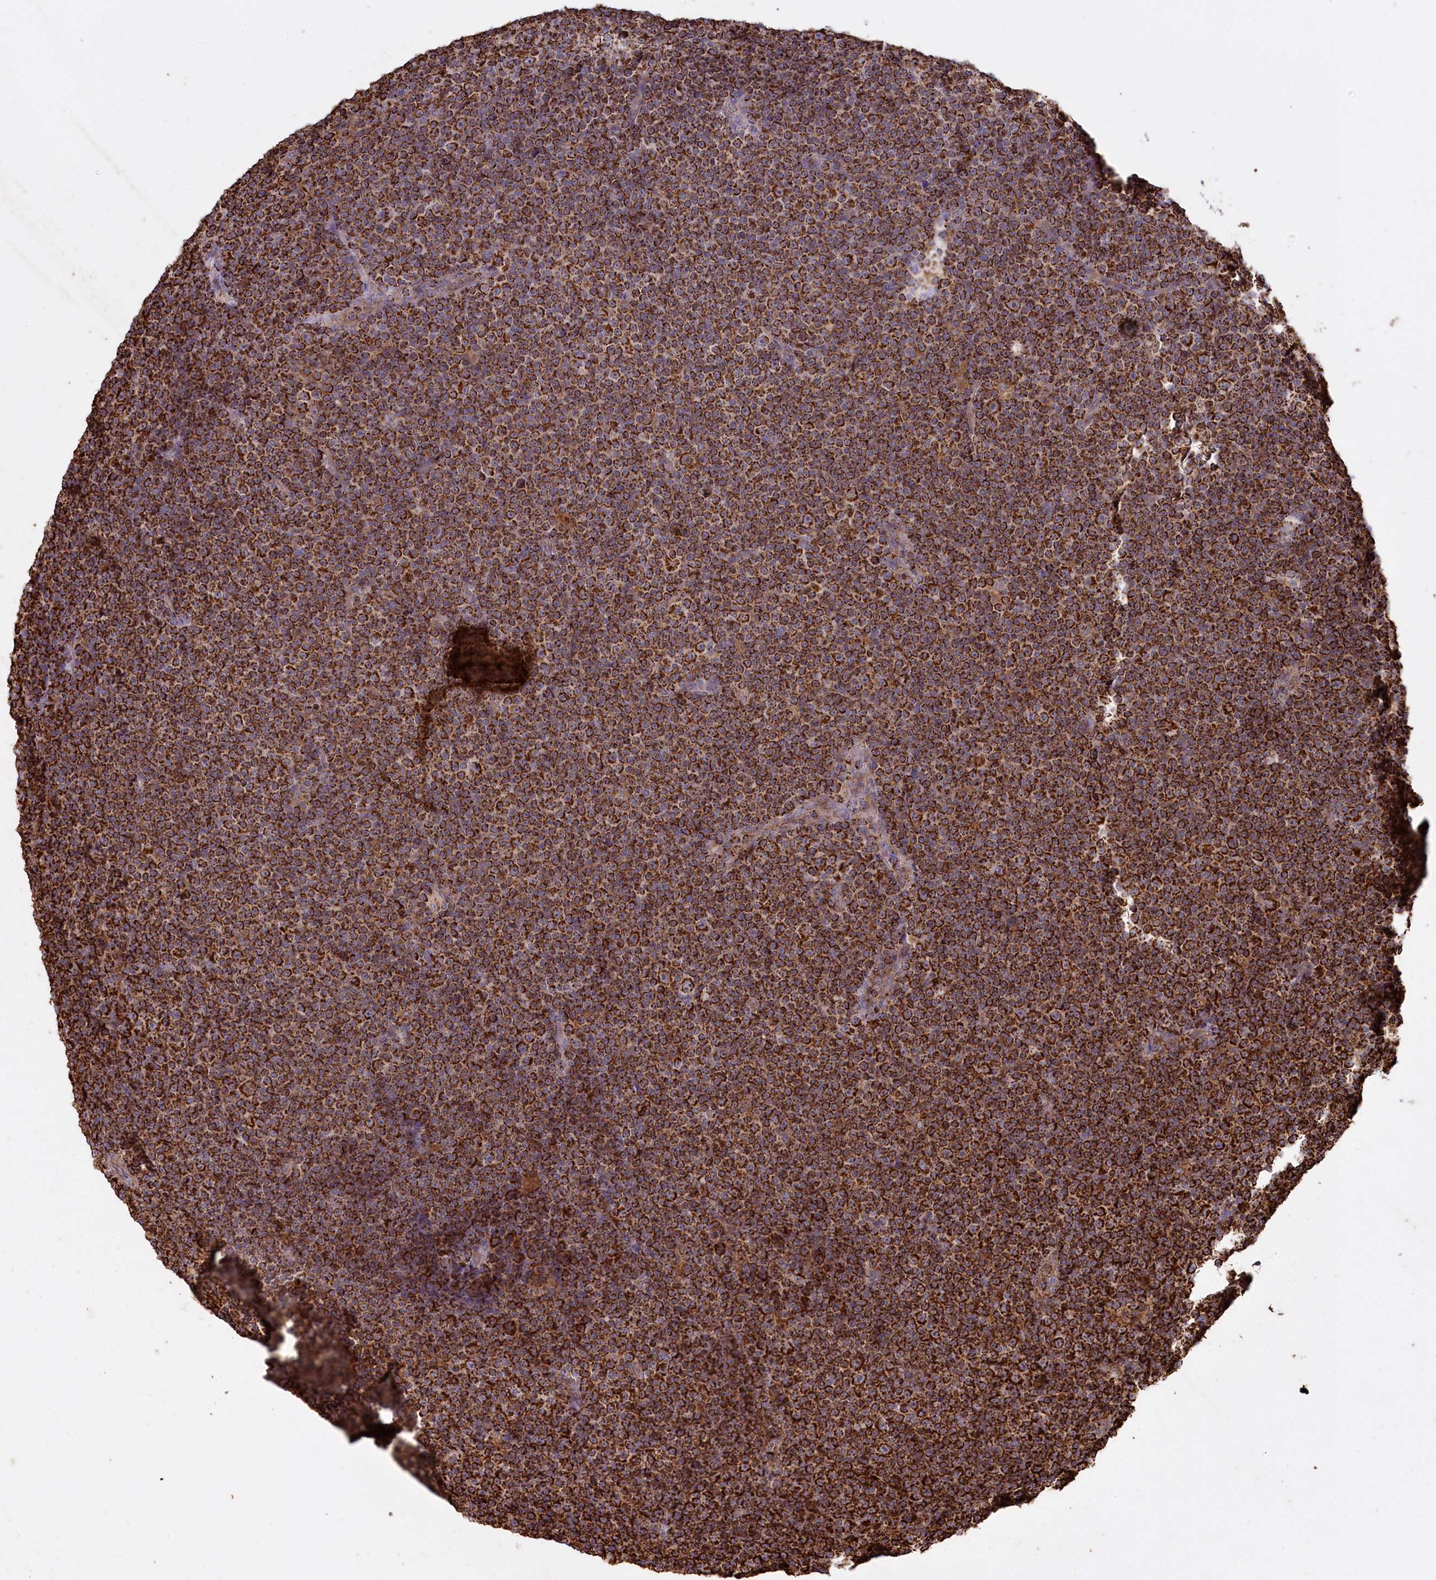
{"staining": {"intensity": "strong", "quantity": ">75%", "location": "cytoplasmic/membranous"}, "tissue": "lymphoma", "cell_type": "Tumor cells", "image_type": "cancer", "snomed": [{"axis": "morphology", "description": "Malignant lymphoma, non-Hodgkin's type, Low grade"}, {"axis": "topography", "description": "Lymph node"}], "caption": "Protein staining exhibits strong cytoplasmic/membranous expression in about >75% of tumor cells in malignant lymphoma, non-Hodgkin's type (low-grade).", "gene": "CARD19", "patient": {"sex": "female", "age": 67}}